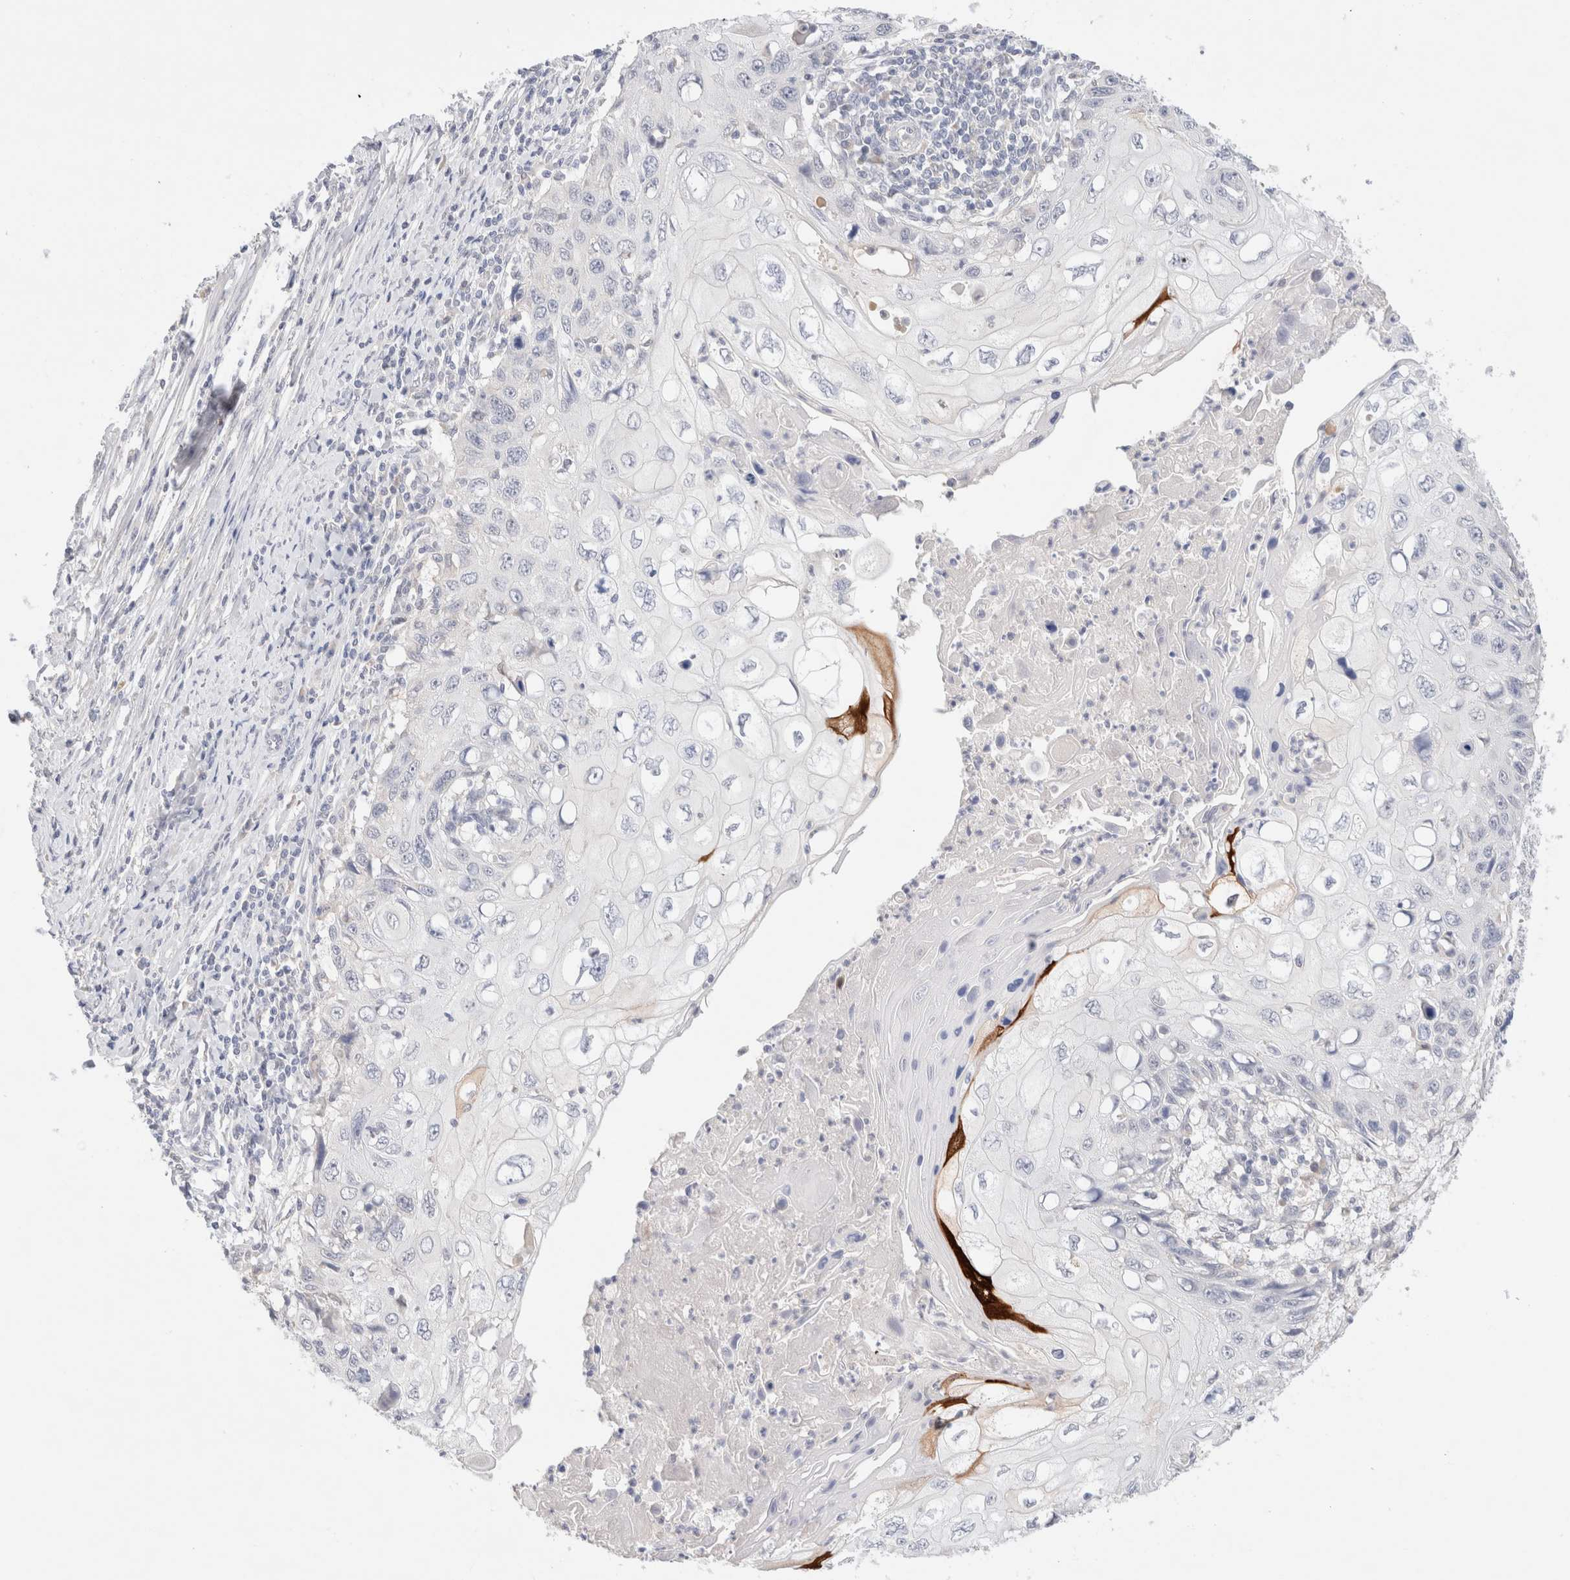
{"staining": {"intensity": "negative", "quantity": "none", "location": "none"}, "tissue": "cervical cancer", "cell_type": "Tumor cells", "image_type": "cancer", "snomed": [{"axis": "morphology", "description": "Squamous cell carcinoma, NOS"}, {"axis": "topography", "description": "Cervix"}], "caption": "IHC image of neoplastic tissue: human cervical squamous cell carcinoma stained with DAB demonstrates no significant protein expression in tumor cells. Nuclei are stained in blue.", "gene": "SPATA20", "patient": {"sex": "female", "age": 70}}